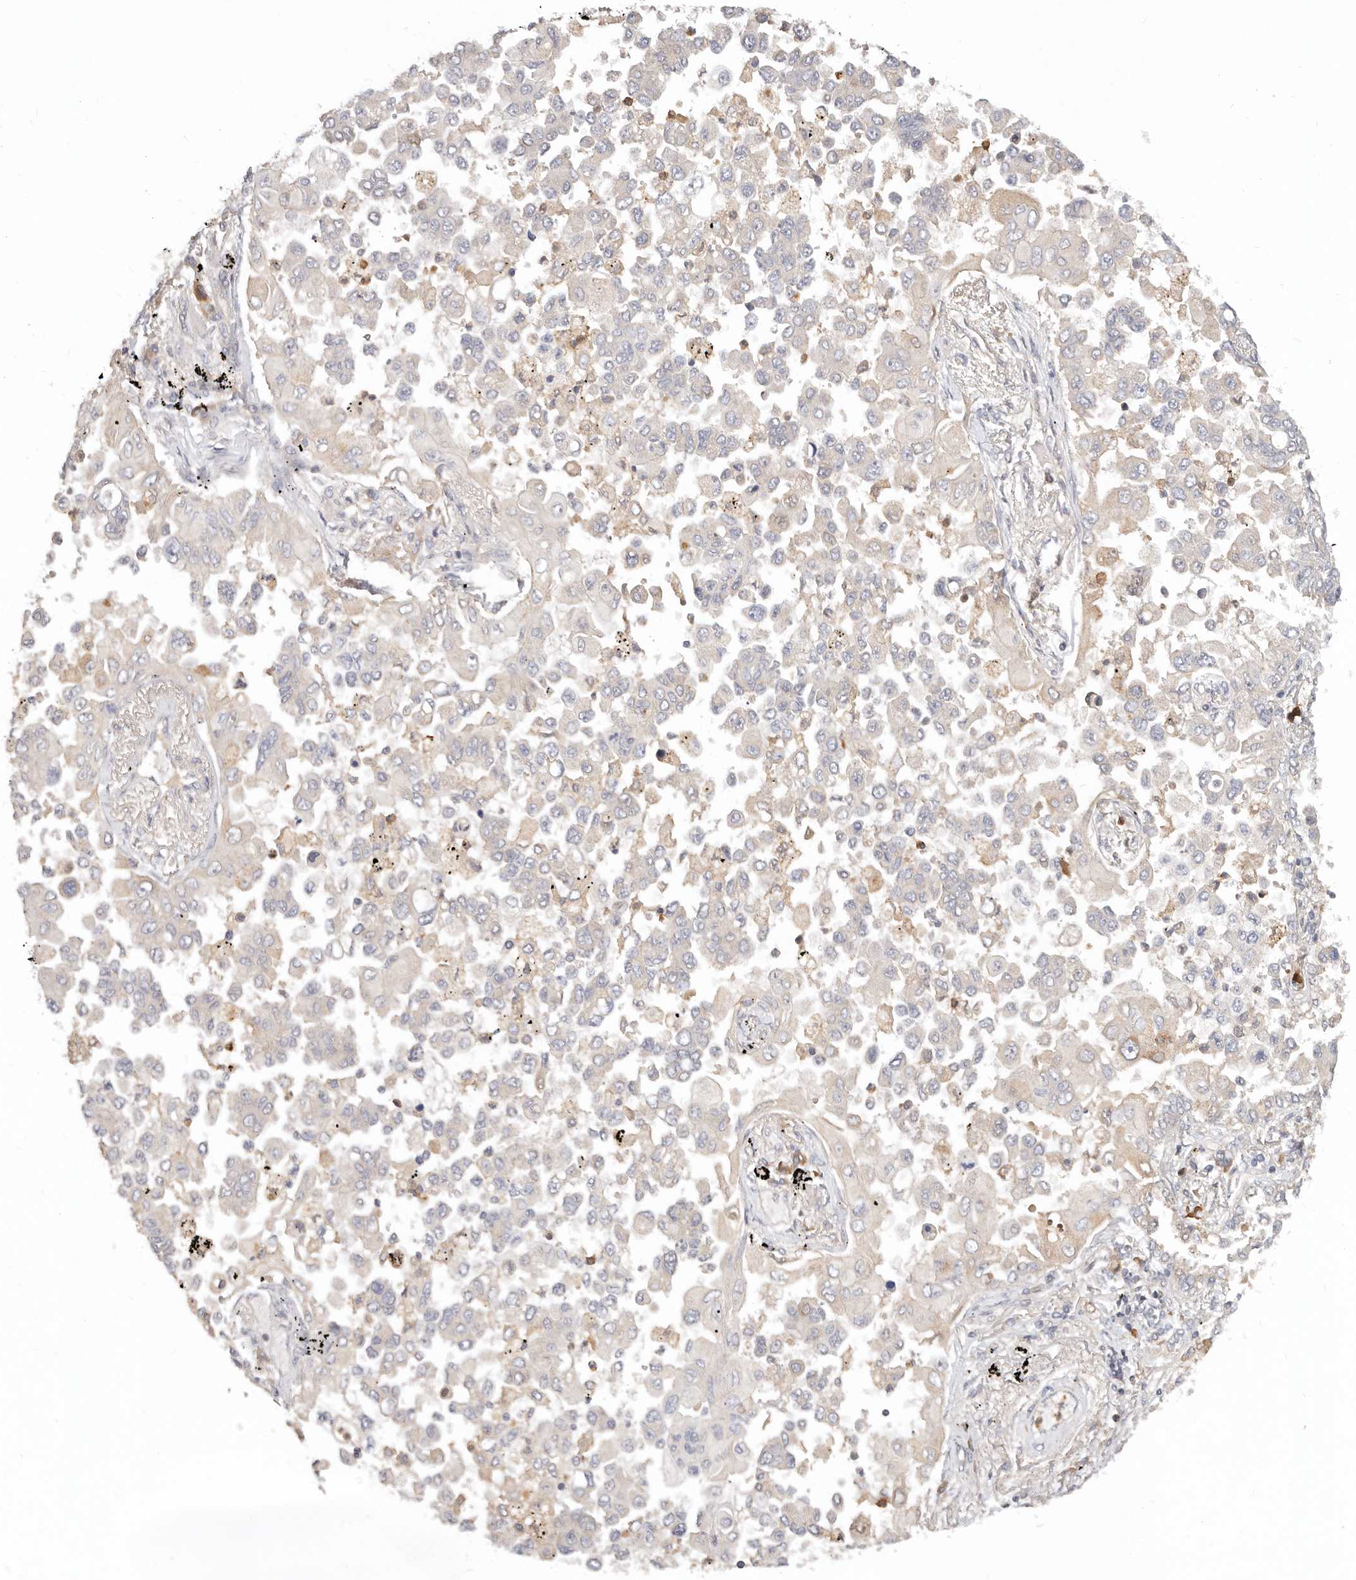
{"staining": {"intensity": "negative", "quantity": "none", "location": "none"}, "tissue": "lung cancer", "cell_type": "Tumor cells", "image_type": "cancer", "snomed": [{"axis": "morphology", "description": "Adenocarcinoma, NOS"}, {"axis": "topography", "description": "Lung"}], "caption": "Immunohistochemistry (IHC) histopathology image of neoplastic tissue: human adenocarcinoma (lung) stained with DAB reveals no significant protein positivity in tumor cells.", "gene": "USP49", "patient": {"sex": "female", "age": 67}}